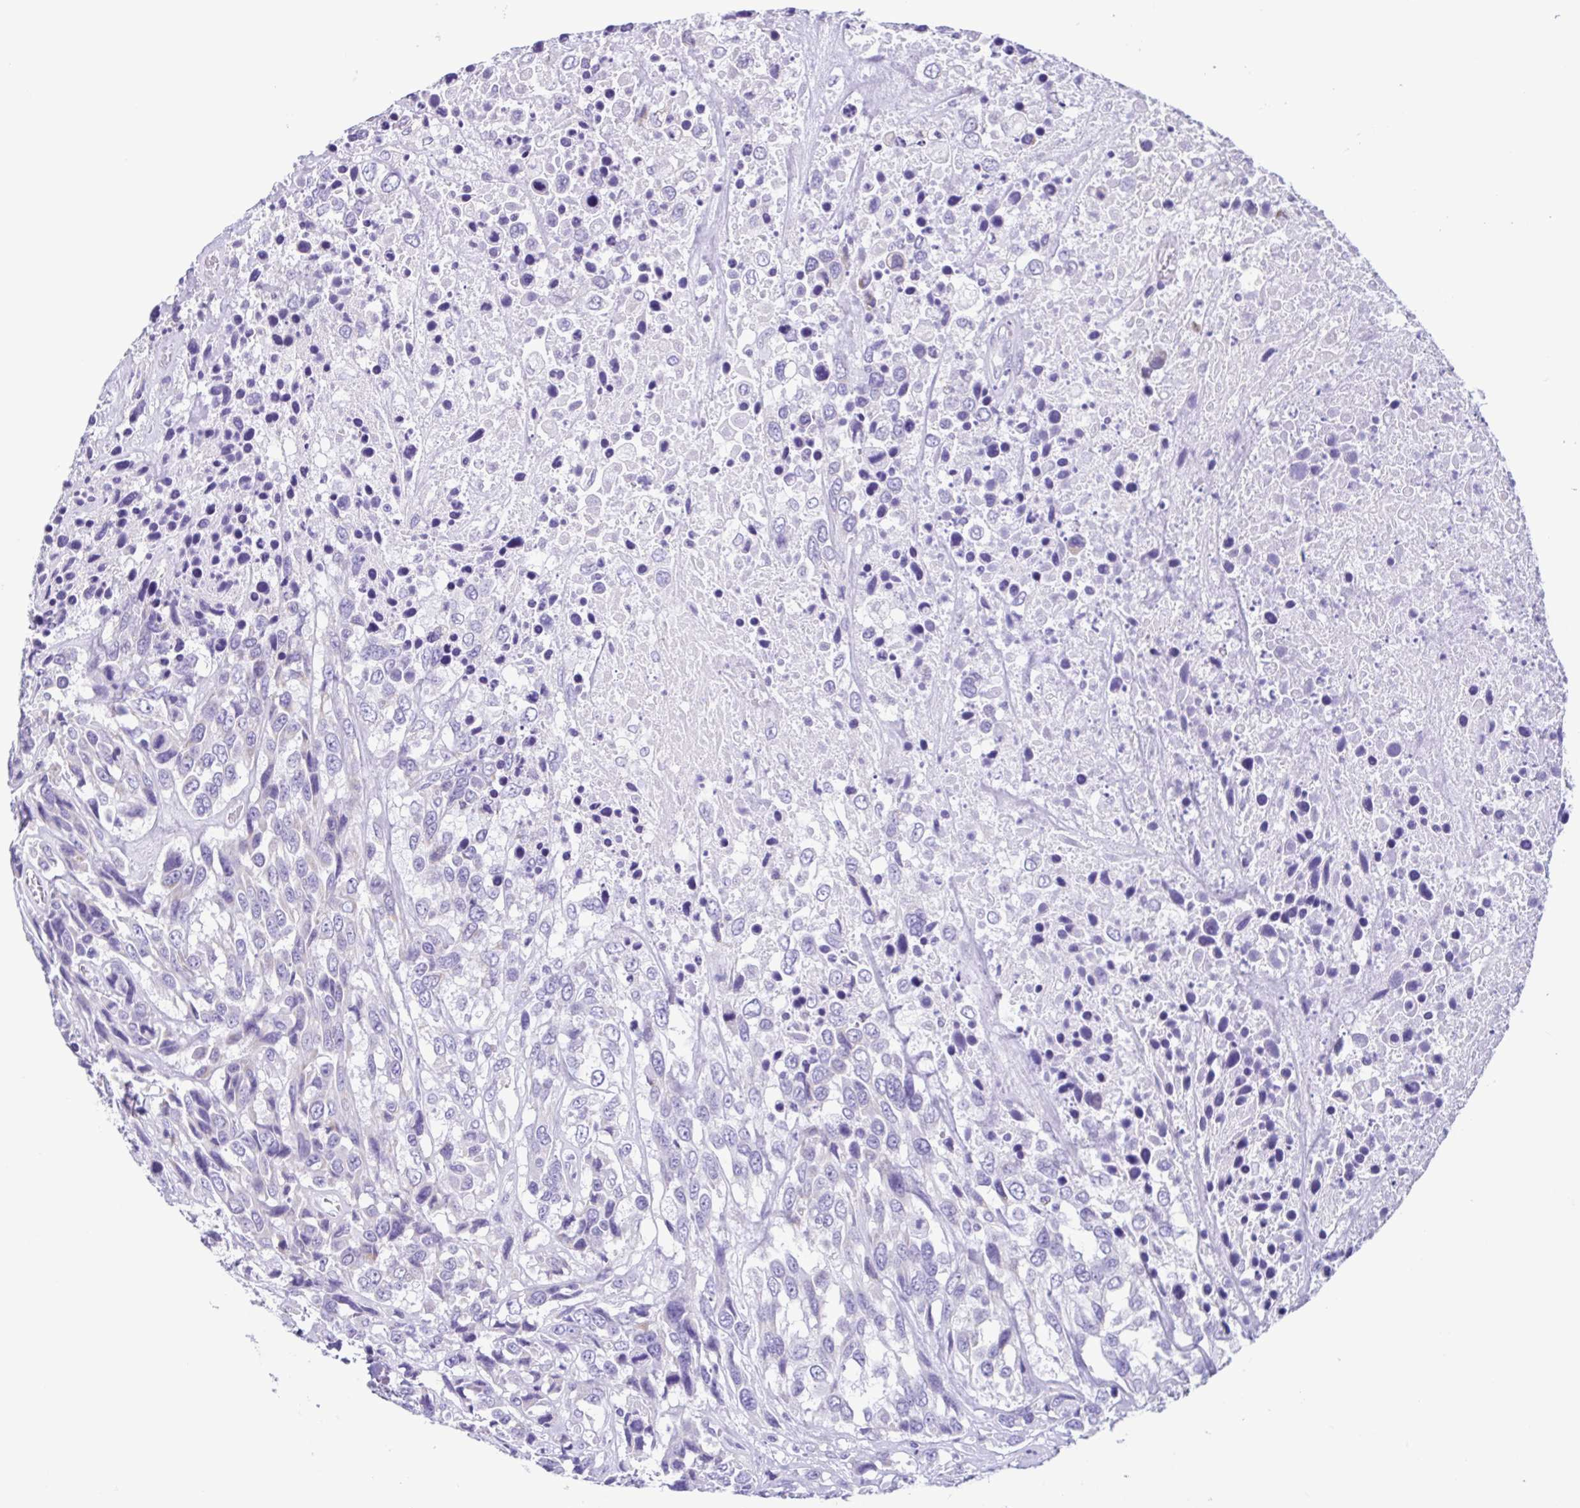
{"staining": {"intensity": "negative", "quantity": "none", "location": "none"}, "tissue": "urothelial cancer", "cell_type": "Tumor cells", "image_type": "cancer", "snomed": [{"axis": "morphology", "description": "Urothelial carcinoma, High grade"}, {"axis": "topography", "description": "Urinary bladder"}], "caption": "High-grade urothelial carcinoma was stained to show a protein in brown. There is no significant staining in tumor cells.", "gene": "ACTRT3", "patient": {"sex": "female", "age": 70}}